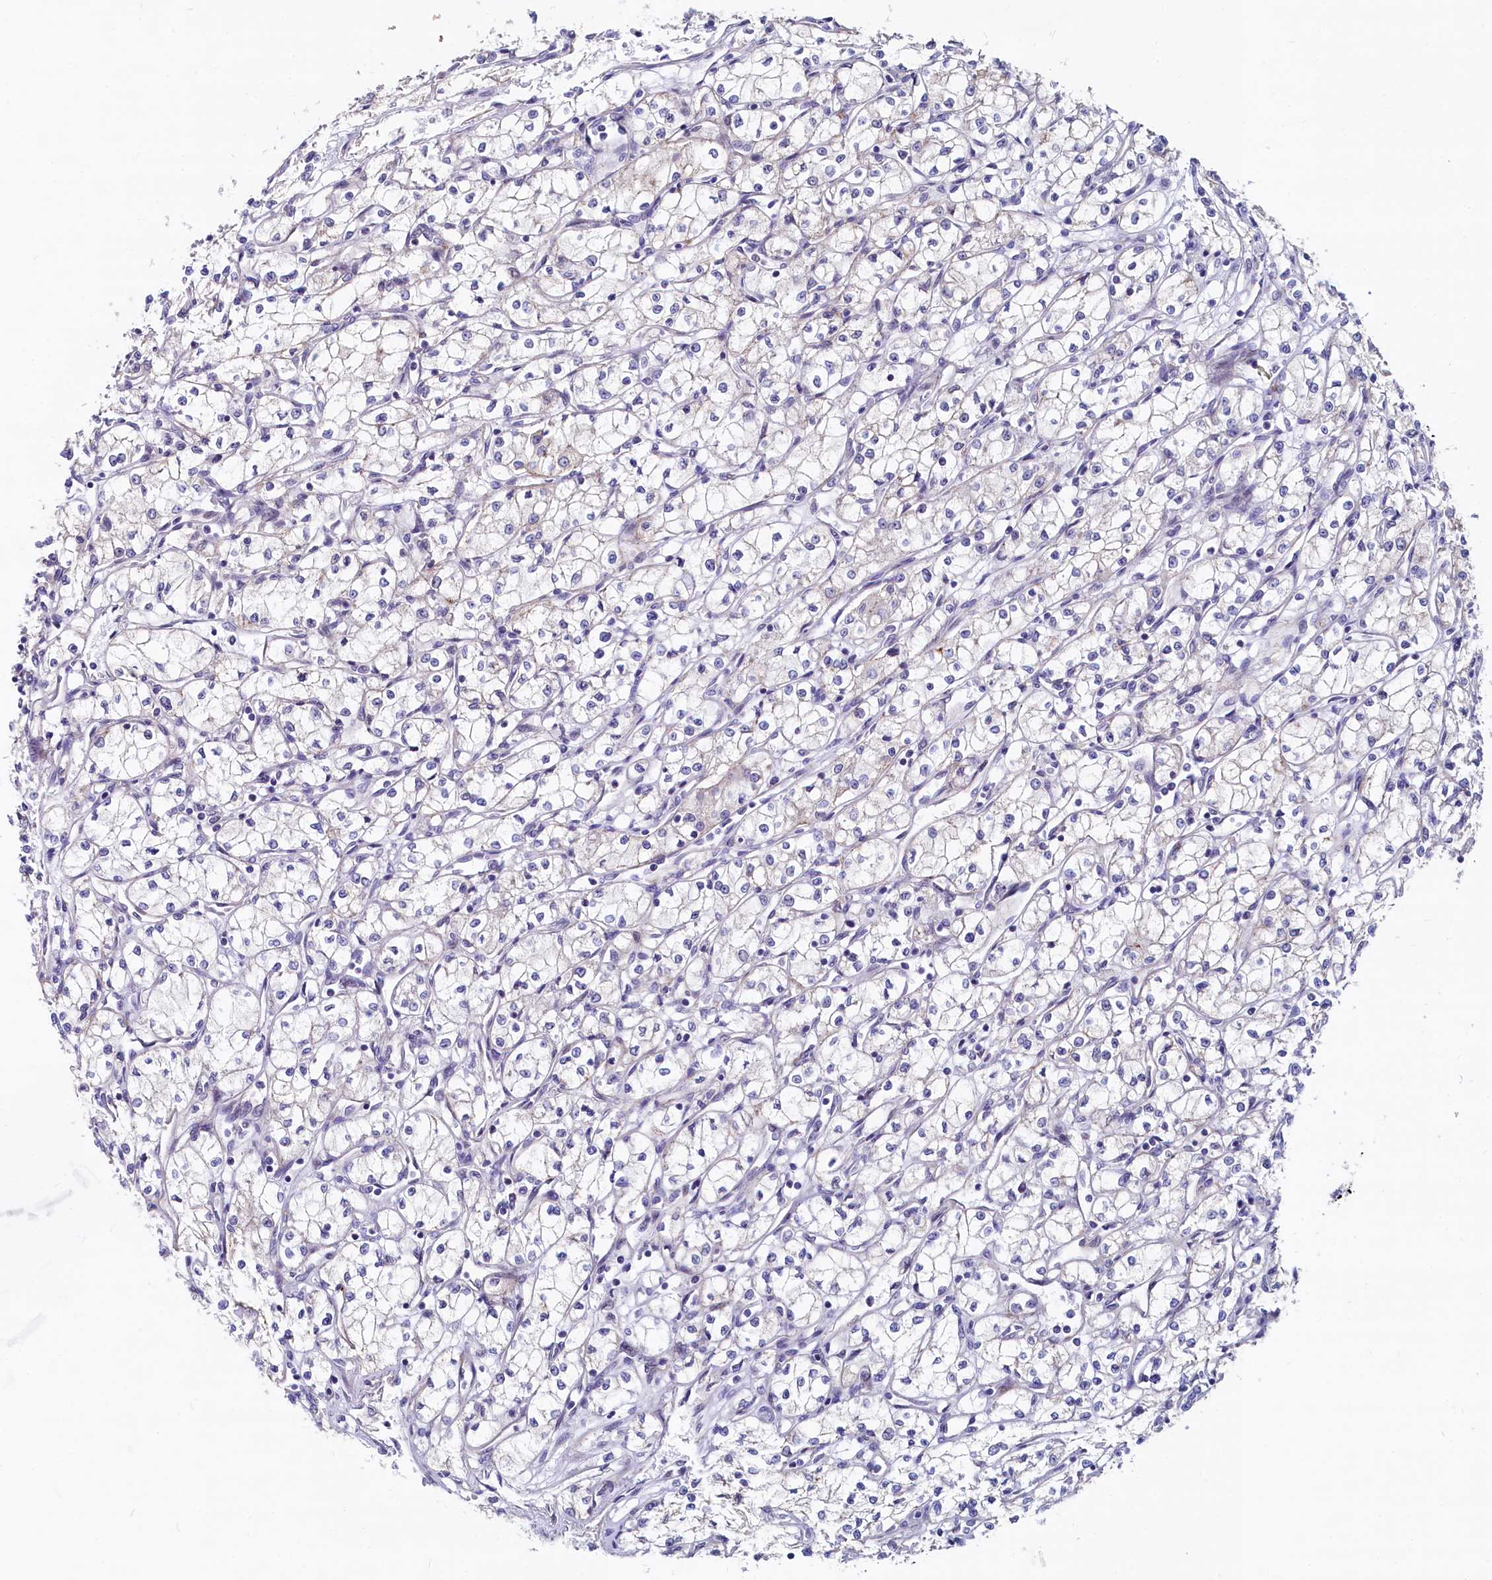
{"staining": {"intensity": "negative", "quantity": "none", "location": "none"}, "tissue": "renal cancer", "cell_type": "Tumor cells", "image_type": "cancer", "snomed": [{"axis": "morphology", "description": "Adenocarcinoma, NOS"}, {"axis": "topography", "description": "Kidney"}], "caption": "Immunohistochemistry micrograph of human renal cancer stained for a protein (brown), which exhibits no expression in tumor cells.", "gene": "ASXL3", "patient": {"sex": "male", "age": 59}}